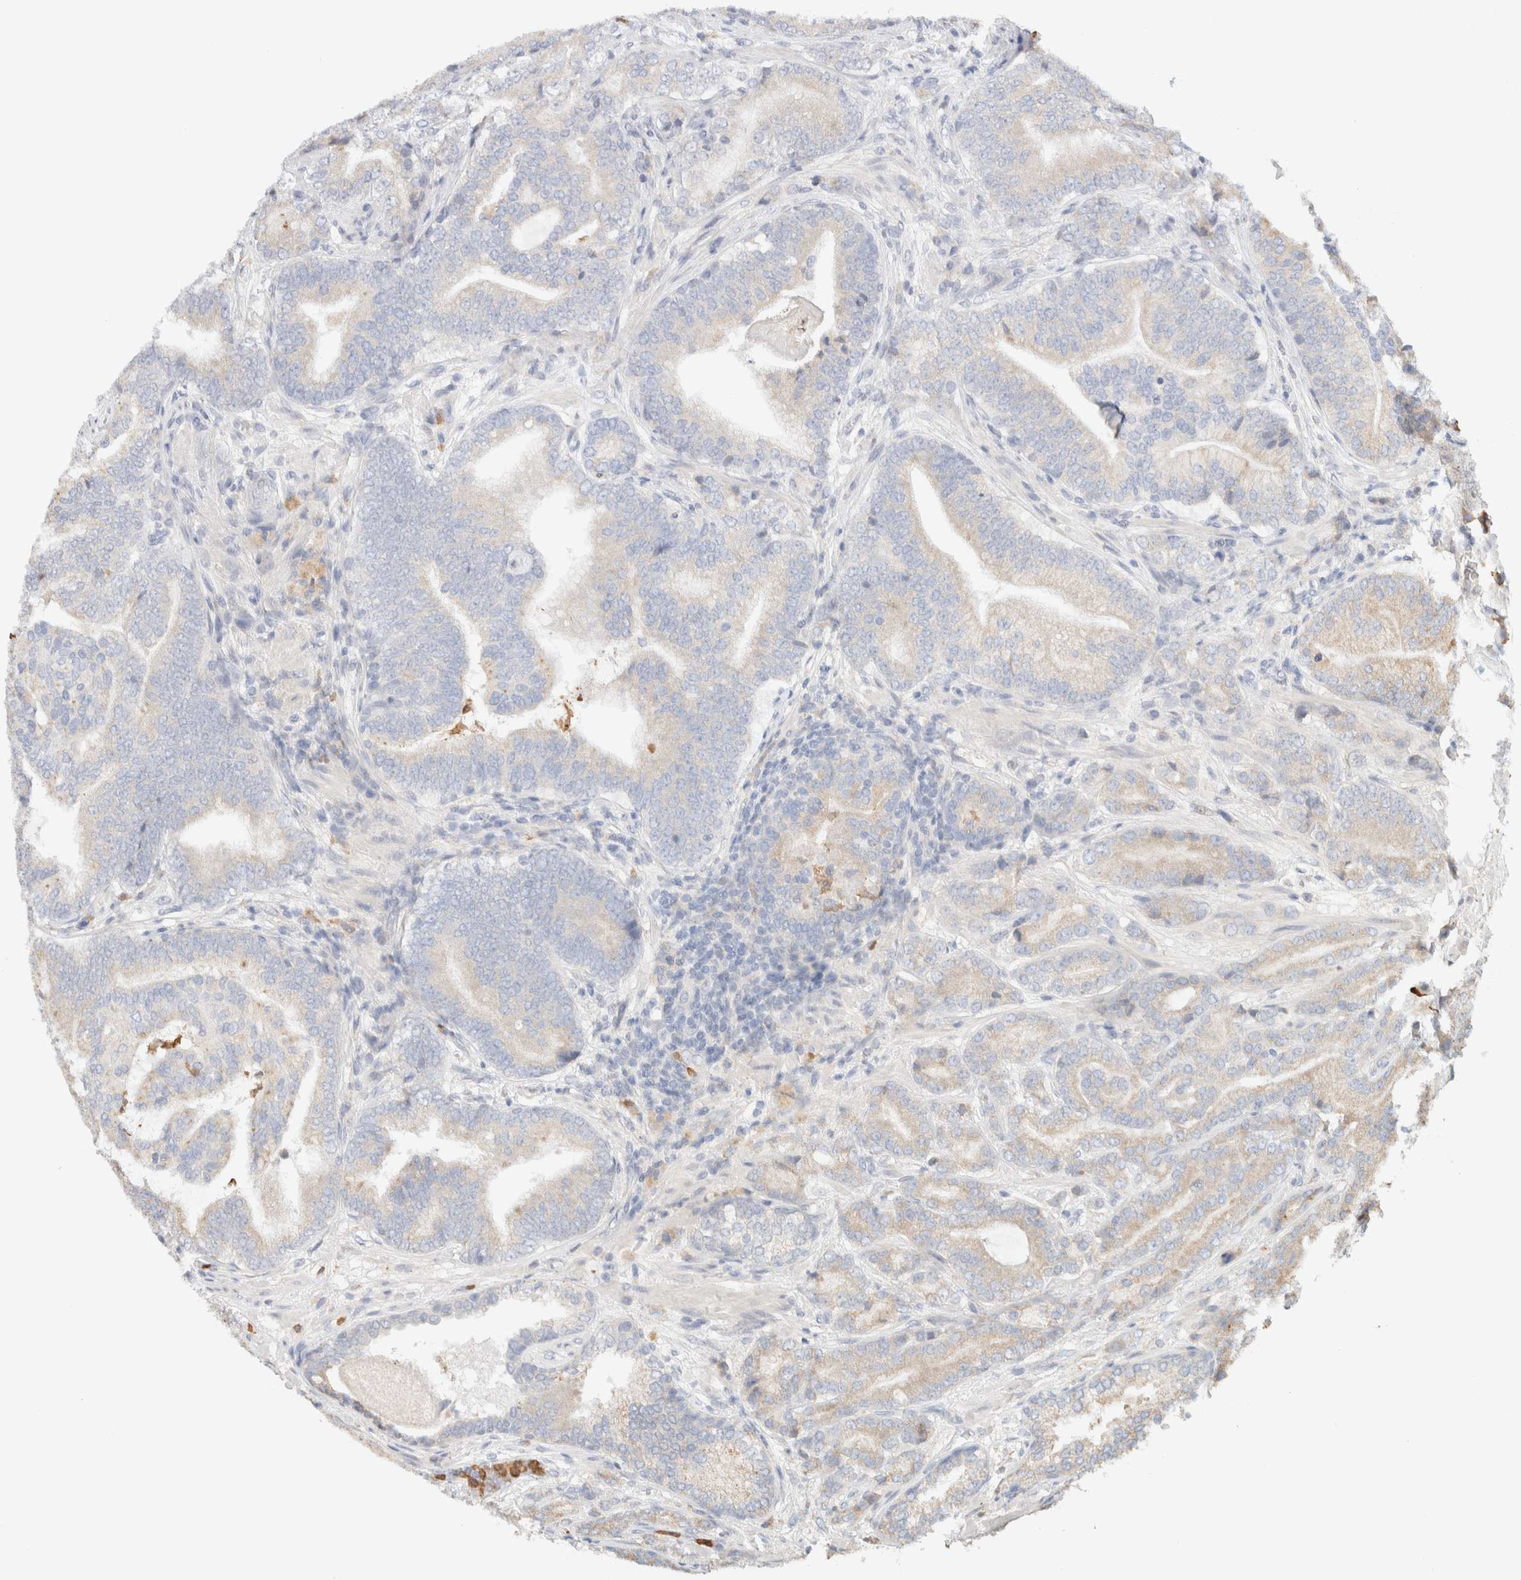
{"staining": {"intensity": "weak", "quantity": "25%-75%", "location": "cytoplasmic/membranous"}, "tissue": "prostate cancer", "cell_type": "Tumor cells", "image_type": "cancer", "snomed": [{"axis": "morphology", "description": "Adenocarcinoma, High grade"}, {"axis": "topography", "description": "Prostate"}], "caption": "Adenocarcinoma (high-grade) (prostate) tissue shows weak cytoplasmic/membranous positivity in about 25%-75% of tumor cells, visualized by immunohistochemistry.", "gene": "TTC3", "patient": {"sex": "male", "age": 55}}